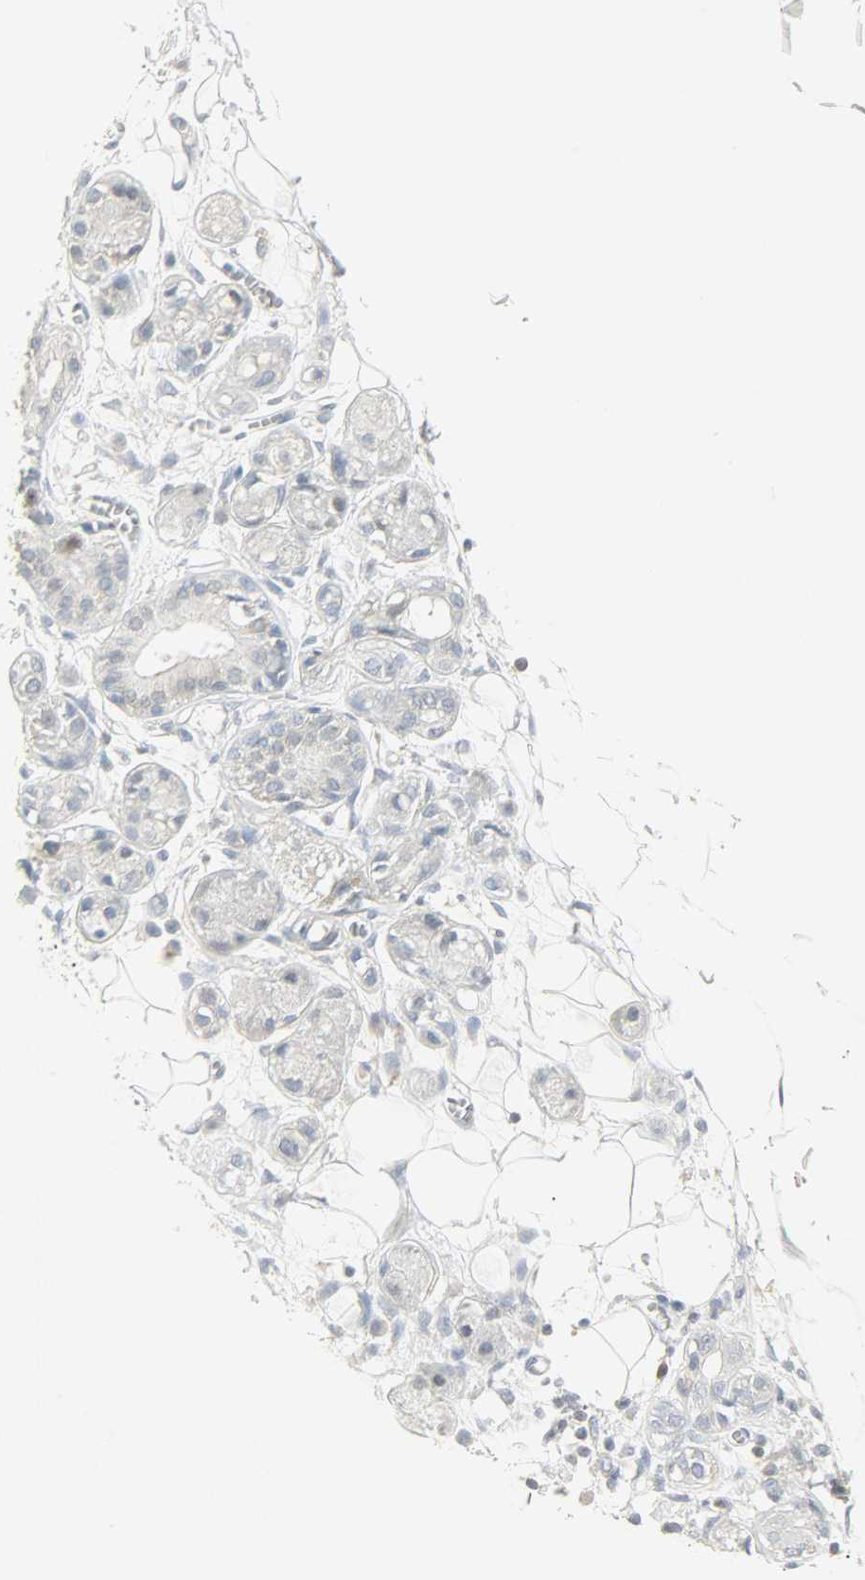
{"staining": {"intensity": "negative", "quantity": "none", "location": "none"}, "tissue": "adipose tissue", "cell_type": "Adipocytes", "image_type": "normal", "snomed": [{"axis": "morphology", "description": "Normal tissue, NOS"}, {"axis": "morphology", "description": "Inflammation, NOS"}, {"axis": "topography", "description": "Vascular tissue"}, {"axis": "topography", "description": "Salivary gland"}], "caption": "High magnification brightfield microscopy of unremarkable adipose tissue stained with DAB (brown) and counterstained with hematoxylin (blue): adipocytes show no significant staining.", "gene": "CAMK4", "patient": {"sex": "female", "age": 75}}